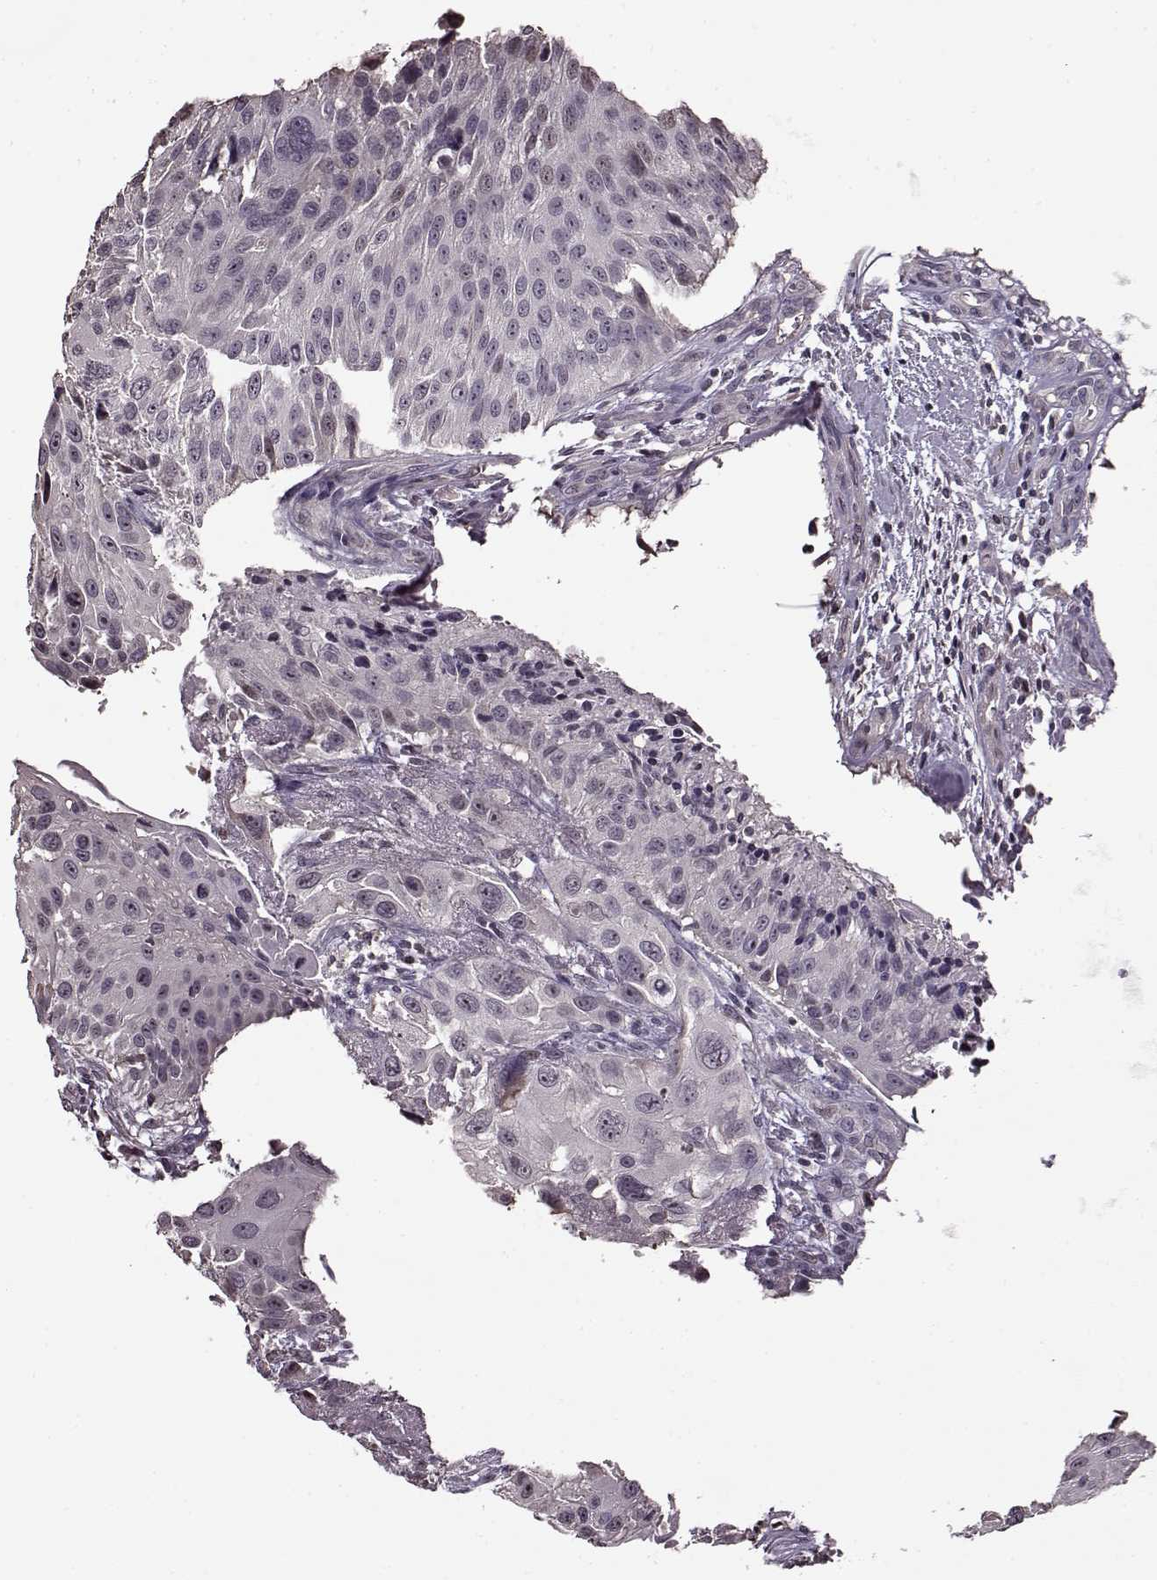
{"staining": {"intensity": "negative", "quantity": "none", "location": "none"}, "tissue": "urothelial cancer", "cell_type": "Tumor cells", "image_type": "cancer", "snomed": [{"axis": "morphology", "description": "Urothelial carcinoma, NOS"}, {"axis": "topography", "description": "Urinary bladder"}], "caption": "IHC image of neoplastic tissue: urothelial cancer stained with DAB (3,3'-diaminobenzidine) displays no significant protein positivity in tumor cells.", "gene": "FSHB", "patient": {"sex": "male", "age": 55}}